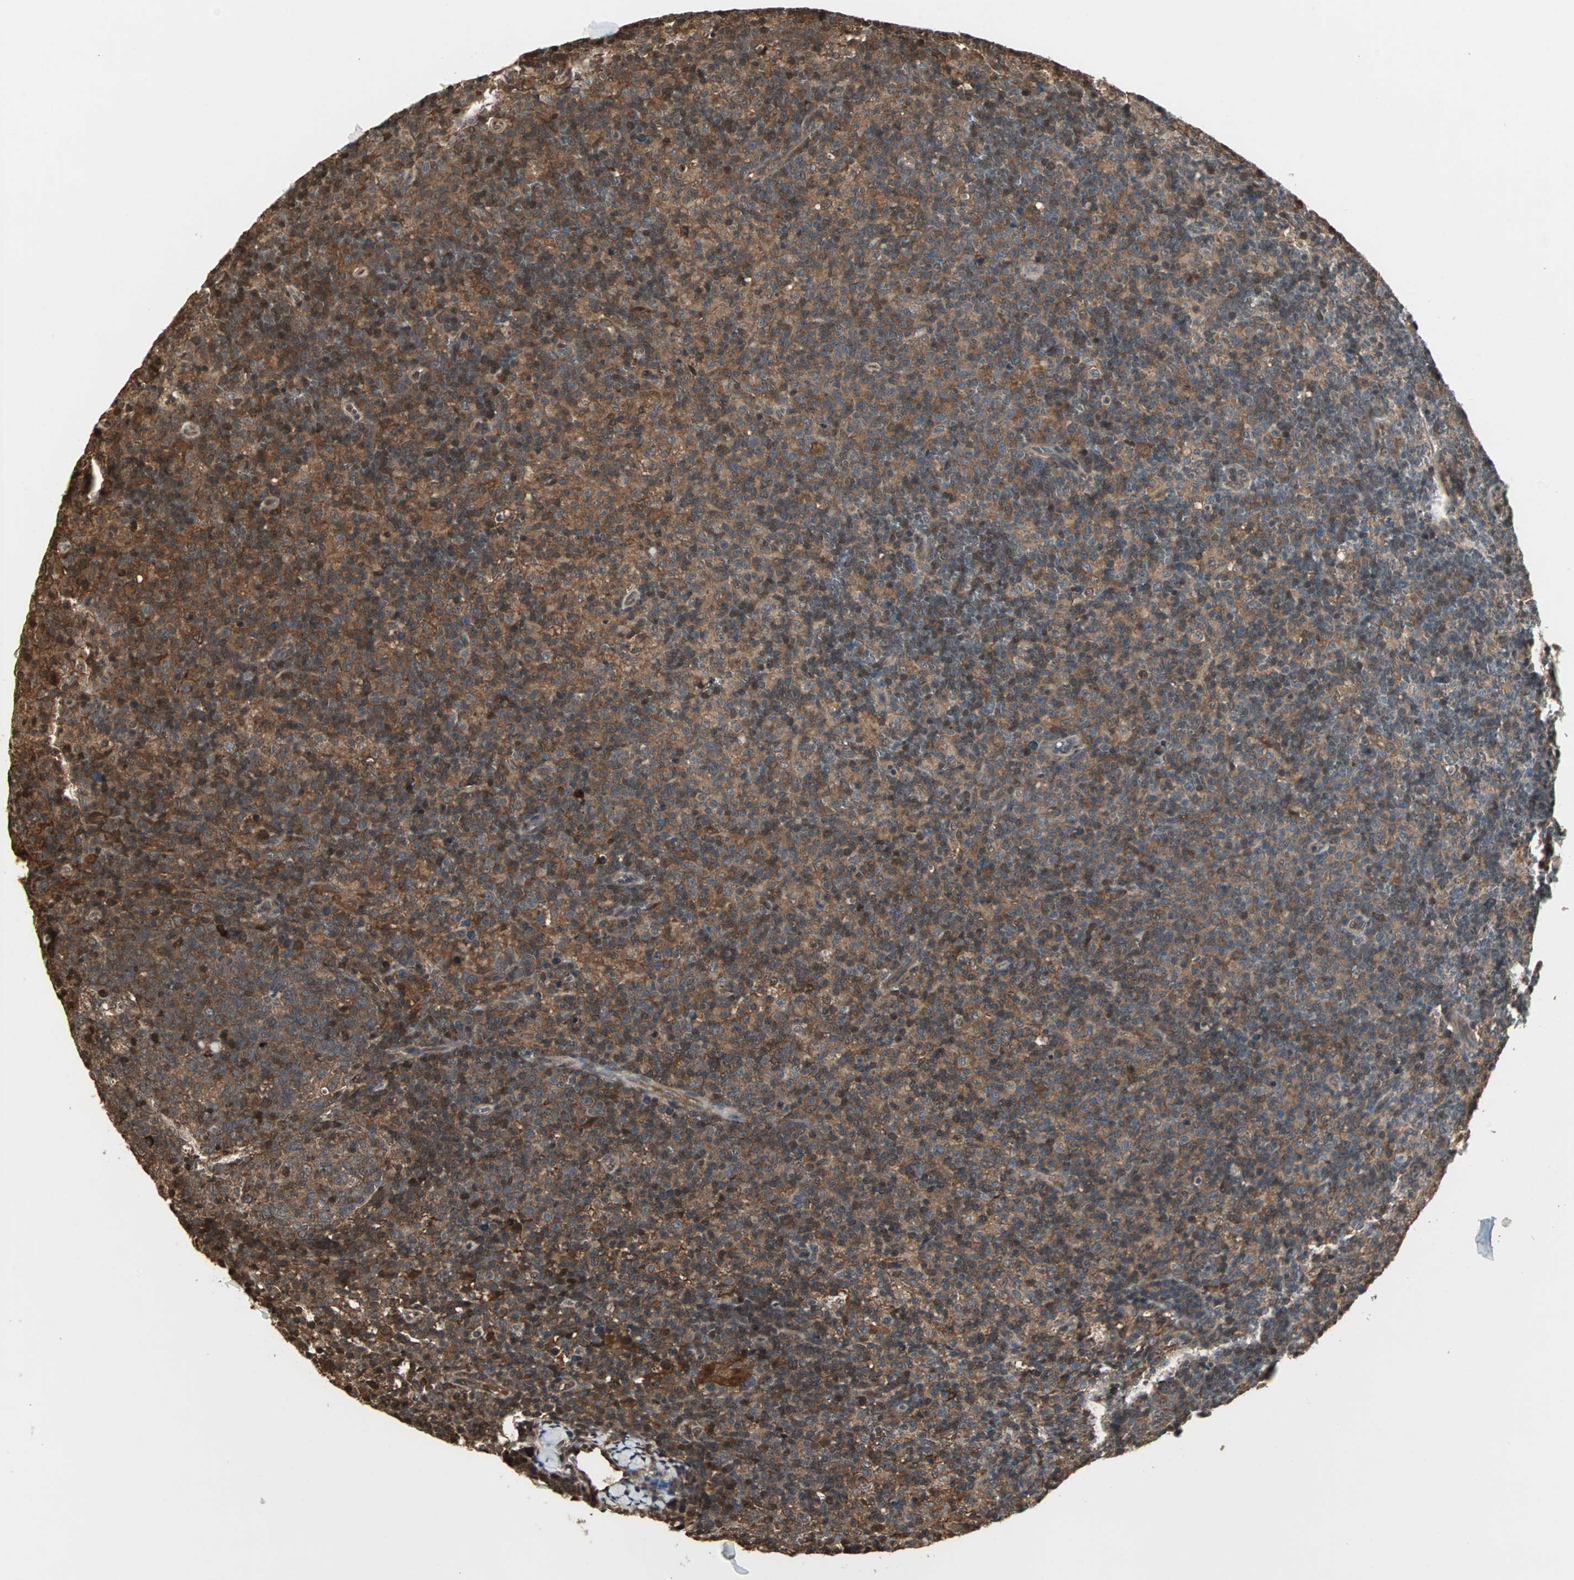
{"staining": {"intensity": "moderate", "quantity": ">75%", "location": "cytoplasmic/membranous,nuclear"}, "tissue": "lymph node", "cell_type": "Germinal center cells", "image_type": "normal", "snomed": [{"axis": "morphology", "description": "Normal tissue, NOS"}, {"axis": "morphology", "description": "Inflammation, NOS"}, {"axis": "topography", "description": "Lymph node"}], "caption": "IHC (DAB) staining of normal human lymph node exhibits moderate cytoplasmic/membranous,nuclear protein staining in about >75% of germinal center cells. (brown staining indicates protein expression, while blue staining denotes nuclei).", "gene": "DRG2", "patient": {"sex": "male", "age": 55}}